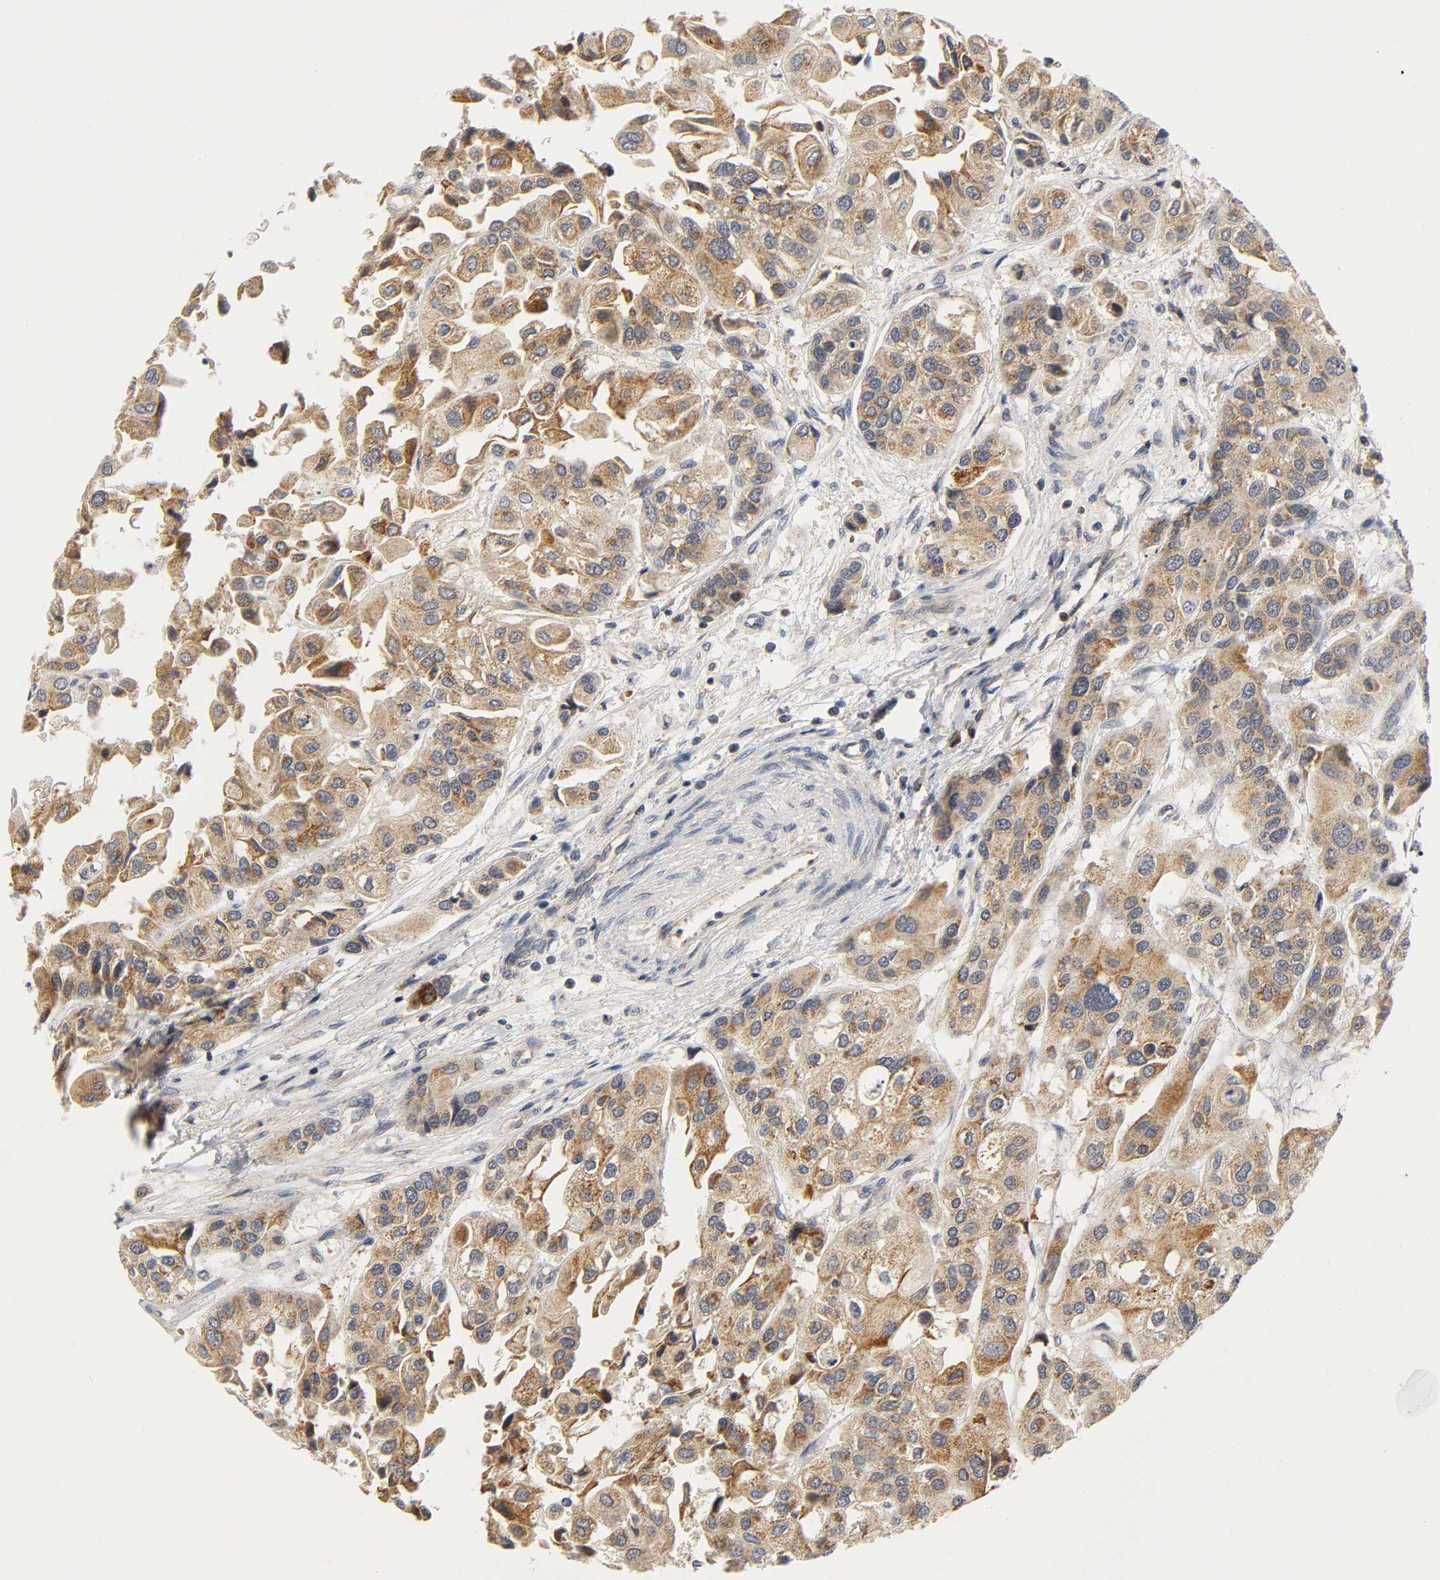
{"staining": {"intensity": "strong", "quantity": ">75%", "location": "cytoplasmic/membranous"}, "tissue": "urothelial cancer", "cell_type": "Tumor cells", "image_type": "cancer", "snomed": [{"axis": "morphology", "description": "Urothelial carcinoma, High grade"}, {"axis": "topography", "description": "Urinary bladder"}], "caption": "Urothelial cancer stained for a protein demonstrates strong cytoplasmic/membranous positivity in tumor cells.", "gene": "NRP1", "patient": {"sex": "female", "age": 64}}